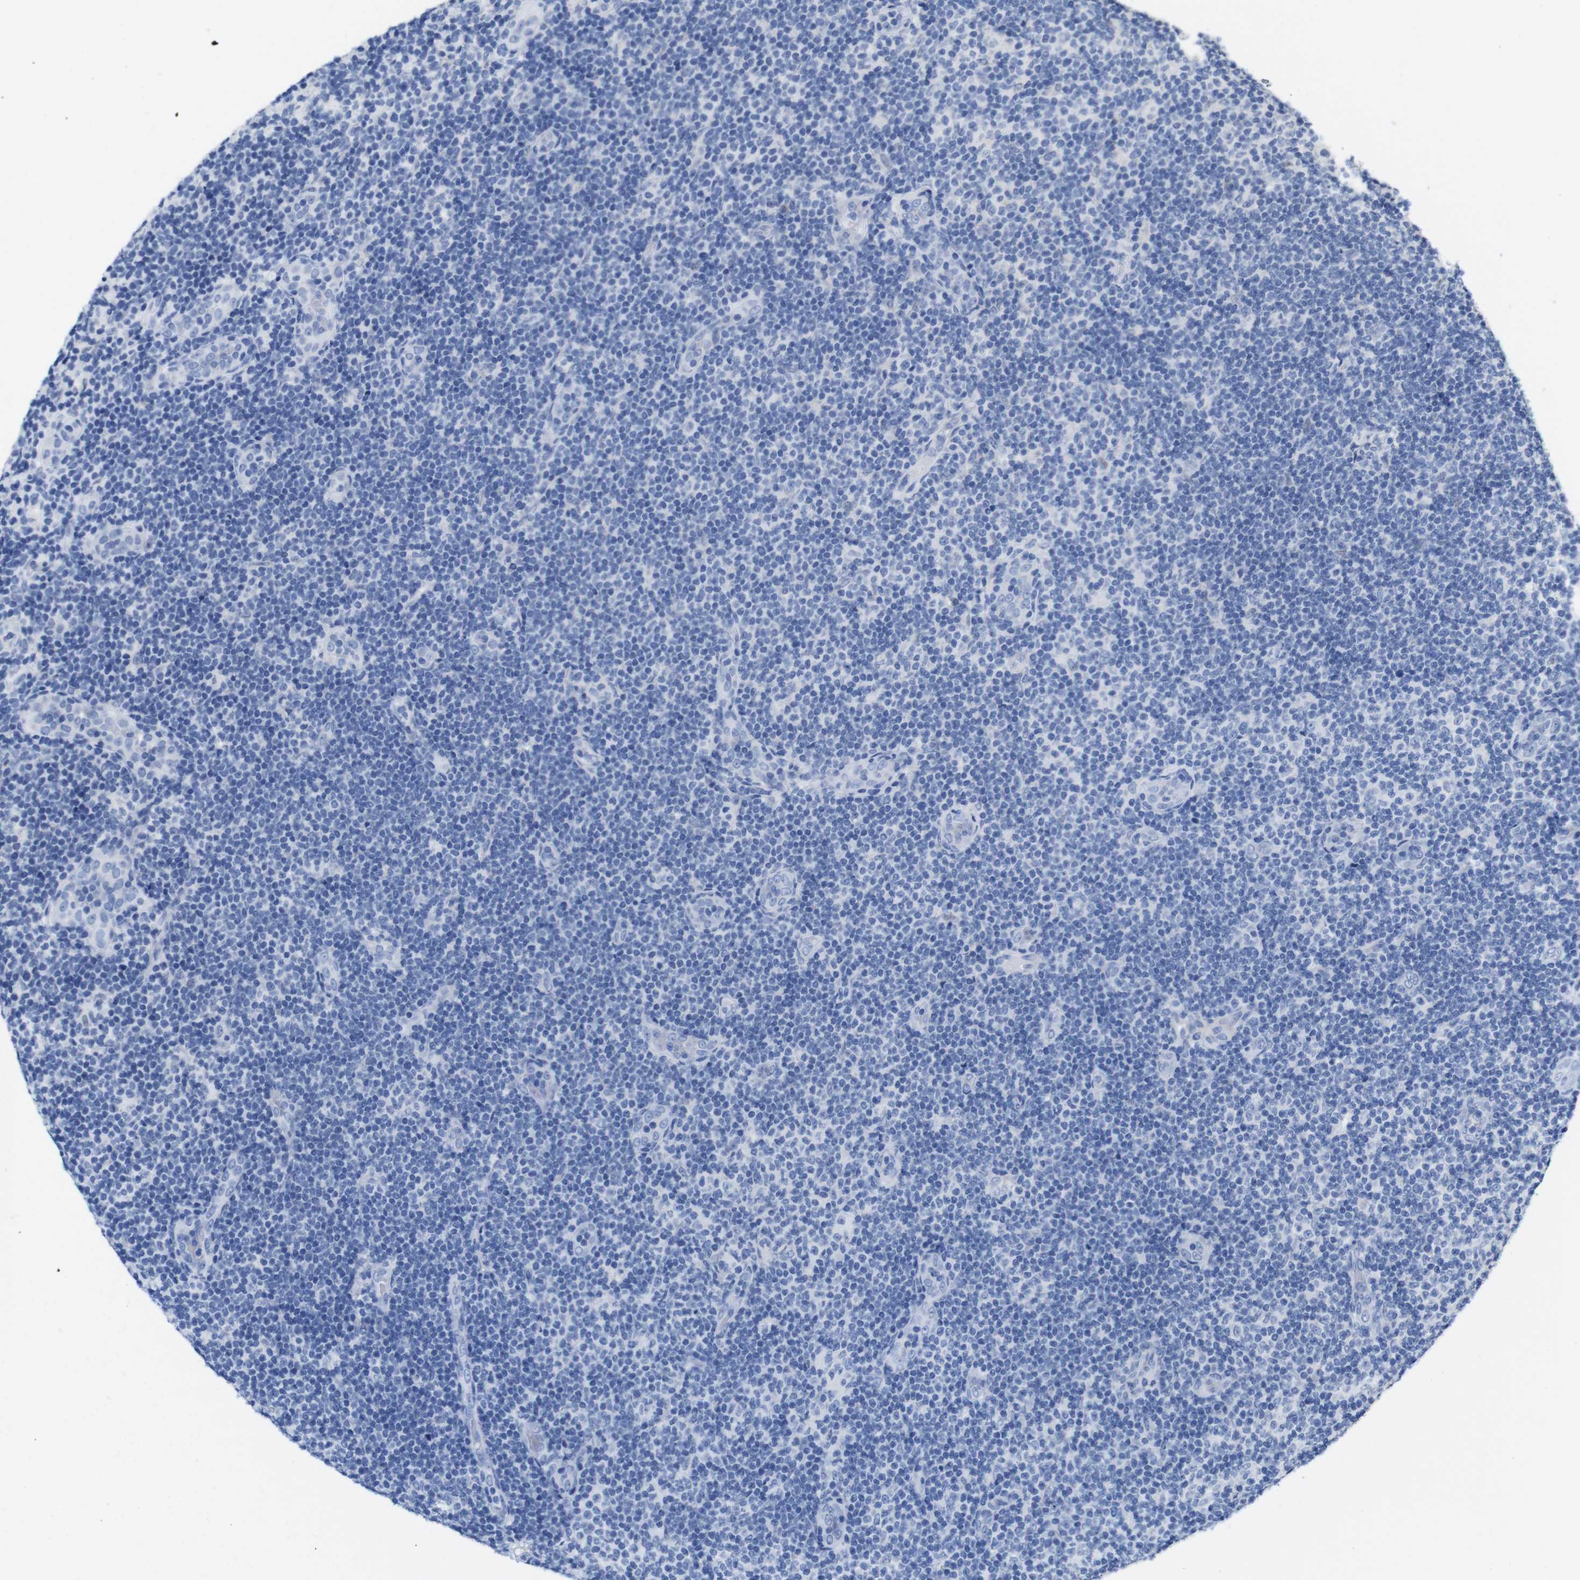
{"staining": {"intensity": "negative", "quantity": "none", "location": "none"}, "tissue": "lymphoma", "cell_type": "Tumor cells", "image_type": "cancer", "snomed": [{"axis": "morphology", "description": "Malignant lymphoma, non-Hodgkin's type, Low grade"}, {"axis": "topography", "description": "Lymph node"}], "caption": "DAB immunohistochemical staining of low-grade malignant lymphoma, non-Hodgkin's type exhibits no significant positivity in tumor cells.", "gene": "TCEAL9", "patient": {"sex": "male", "age": 83}}